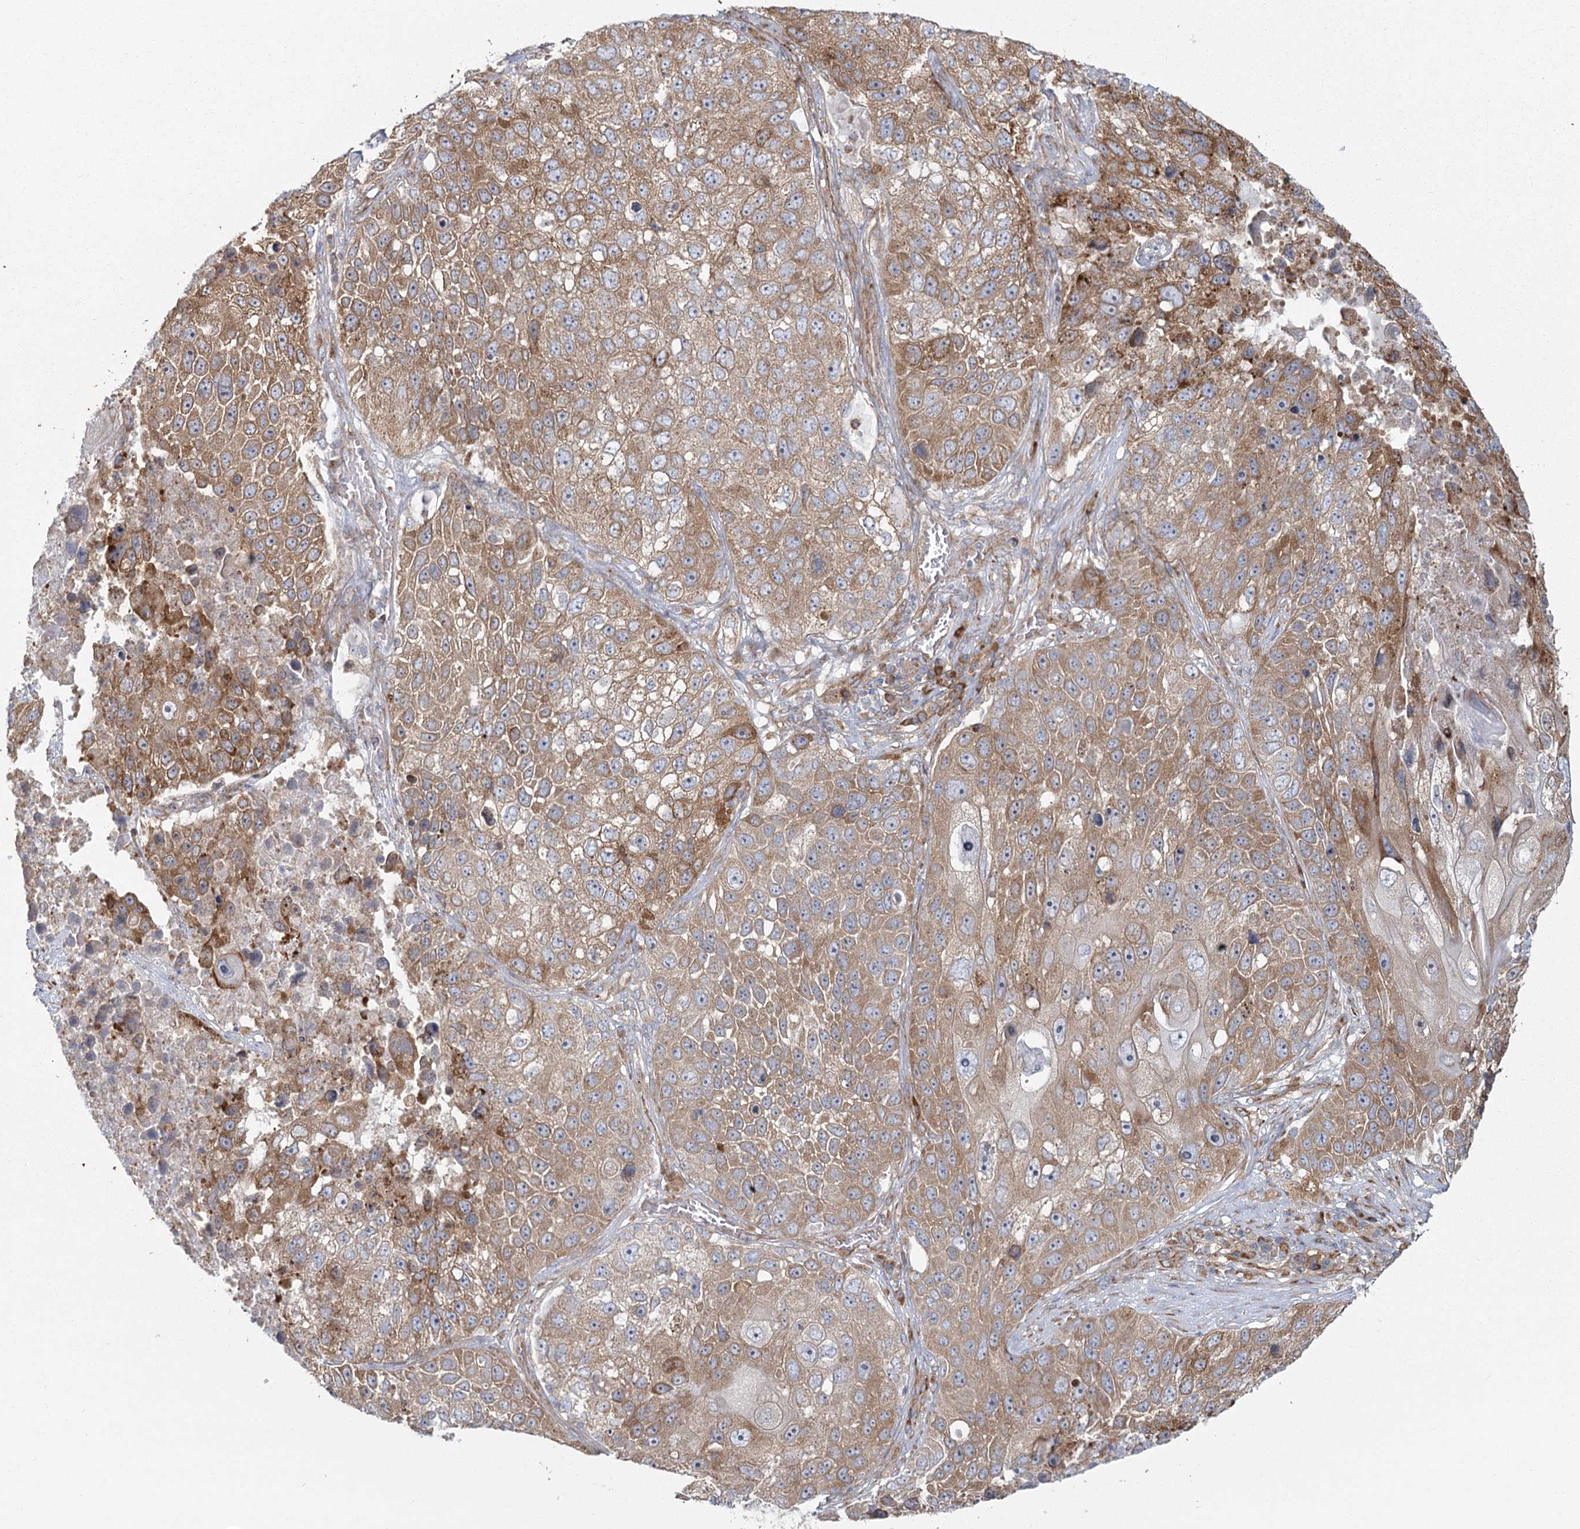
{"staining": {"intensity": "moderate", "quantity": ">75%", "location": "cytoplasmic/membranous"}, "tissue": "lung cancer", "cell_type": "Tumor cells", "image_type": "cancer", "snomed": [{"axis": "morphology", "description": "Squamous cell carcinoma, NOS"}, {"axis": "topography", "description": "Lung"}], "caption": "Immunohistochemical staining of lung cancer reveals moderate cytoplasmic/membranous protein positivity in about >75% of tumor cells.", "gene": "HARS2", "patient": {"sex": "male", "age": 61}}